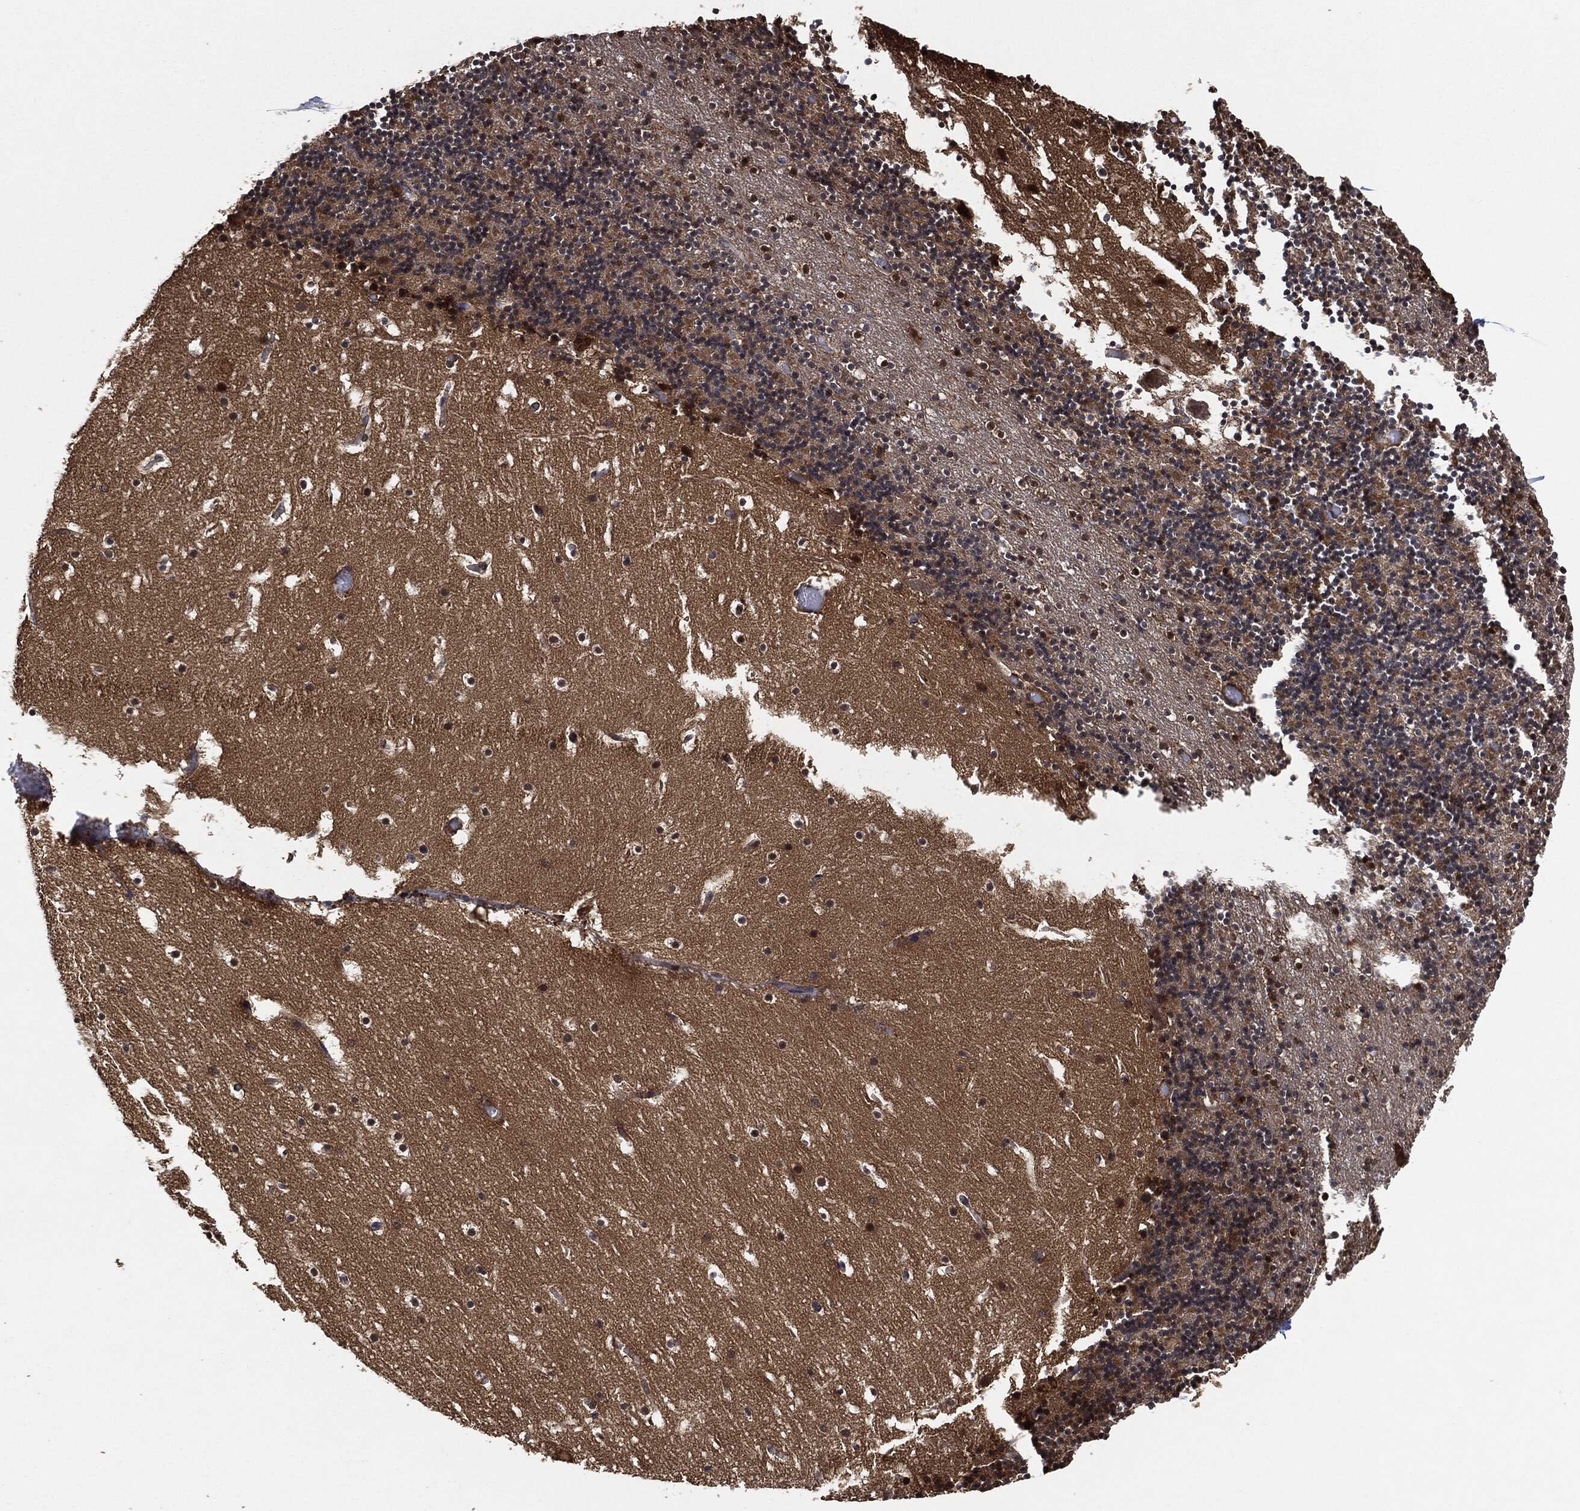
{"staining": {"intensity": "strong", "quantity": "<25%", "location": "cytoplasmic/membranous,nuclear"}, "tissue": "cerebellum", "cell_type": "Cells in granular layer", "image_type": "normal", "snomed": [{"axis": "morphology", "description": "Normal tissue, NOS"}, {"axis": "topography", "description": "Cerebellum"}], "caption": "DAB (3,3'-diaminobenzidine) immunohistochemical staining of benign human cerebellum displays strong cytoplasmic/membranous,nuclear protein positivity in approximately <25% of cells in granular layer.", "gene": "TPT1", "patient": {"sex": "male", "age": 37}}